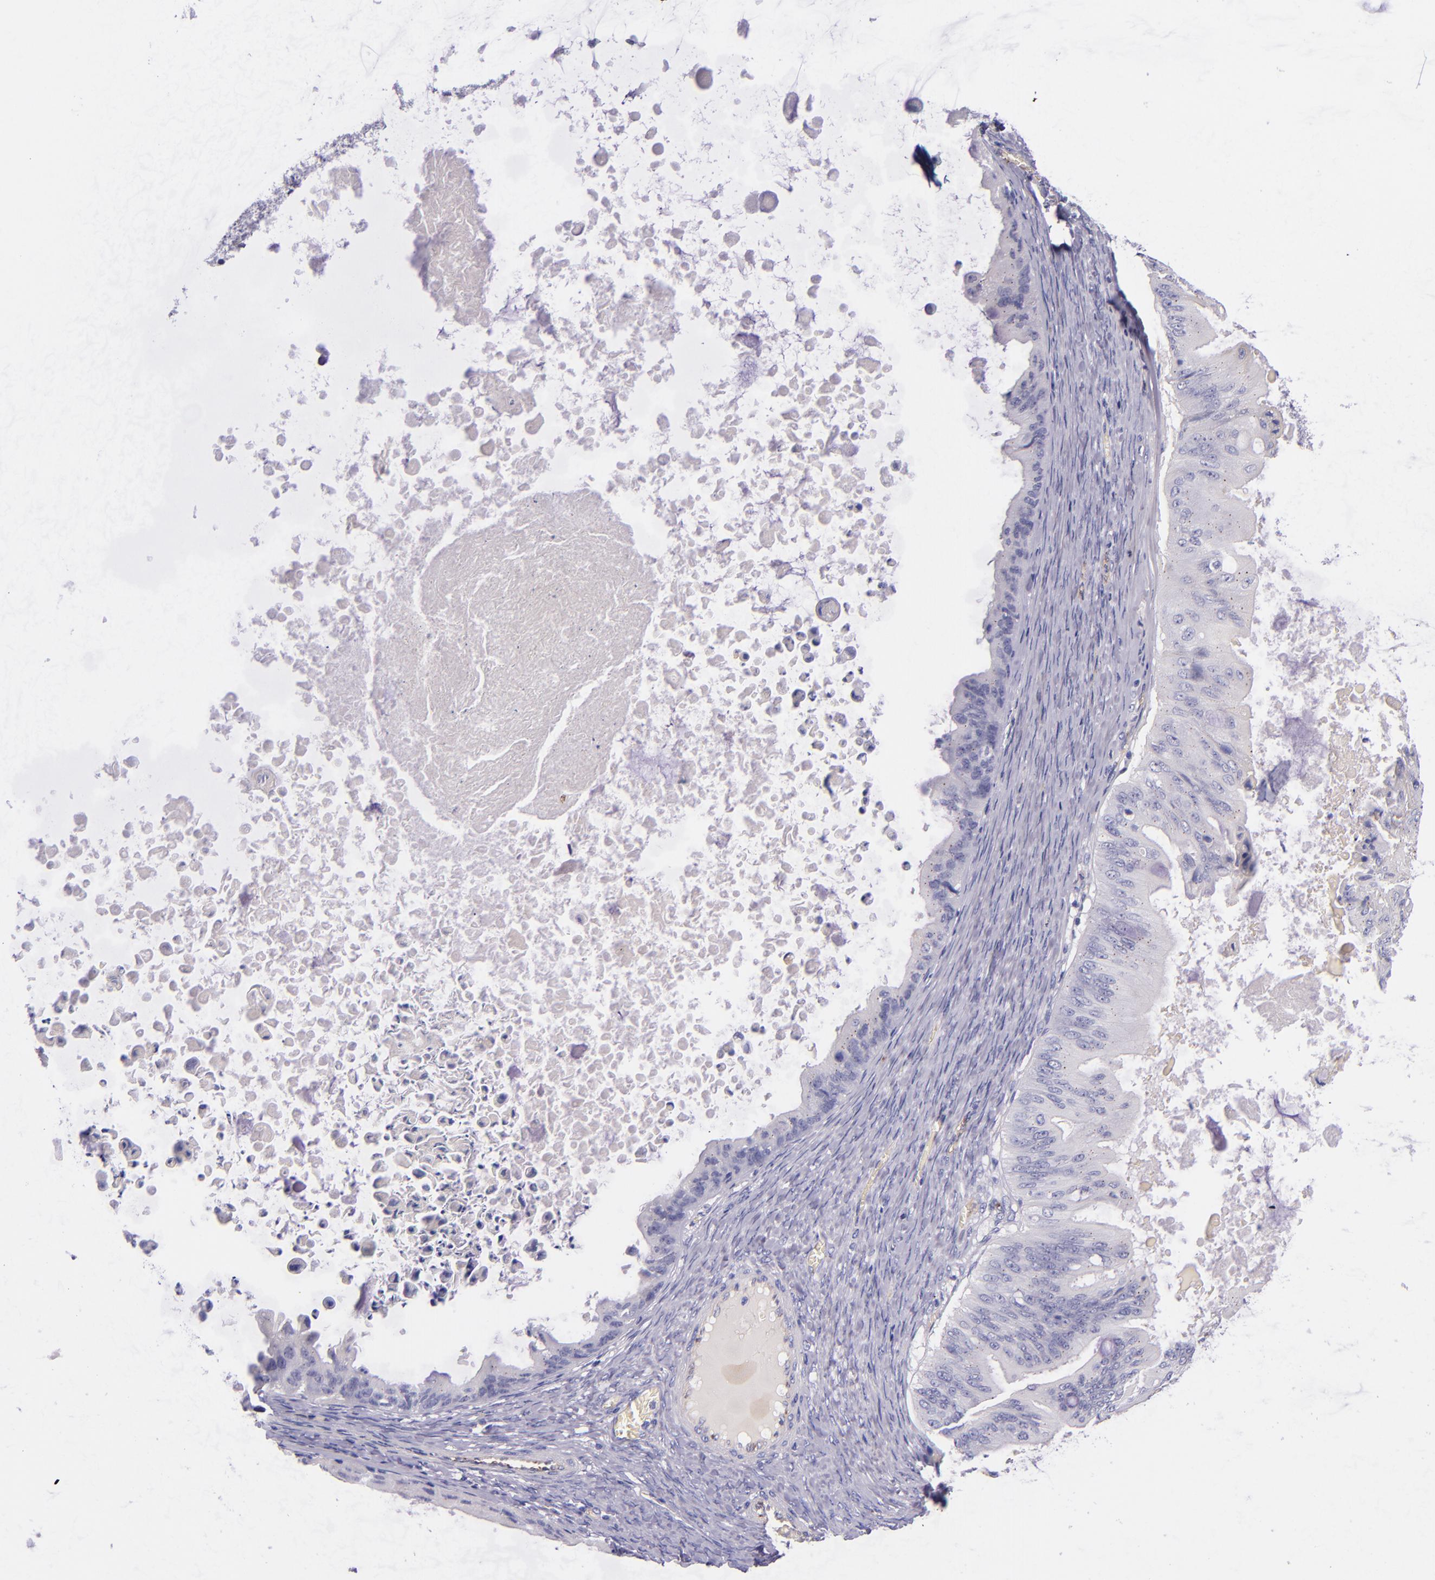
{"staining": {"intensity": "negative", "quantity": "none", "location": "none"}, "tissue": "ovarian cancer", "cell_type": "Tumor cells", "image_type": "cancer", "snomed": [{"axis": "morphology", "description": "Cystadenocarcinoma, mucinous, NOS"}, {"axis": "topography", "description": "Ovary"}], "caption": "An image of human ovarian mucinous cystadenocarcinoma is negative for staining in tumor cells. (Brightfield microscopy of DAB (3,3'-diaminobenzidine) immunohistochemistry at high magnification).", "gene": "NOS3", "patient": {"sex": "female", "age": 37}}